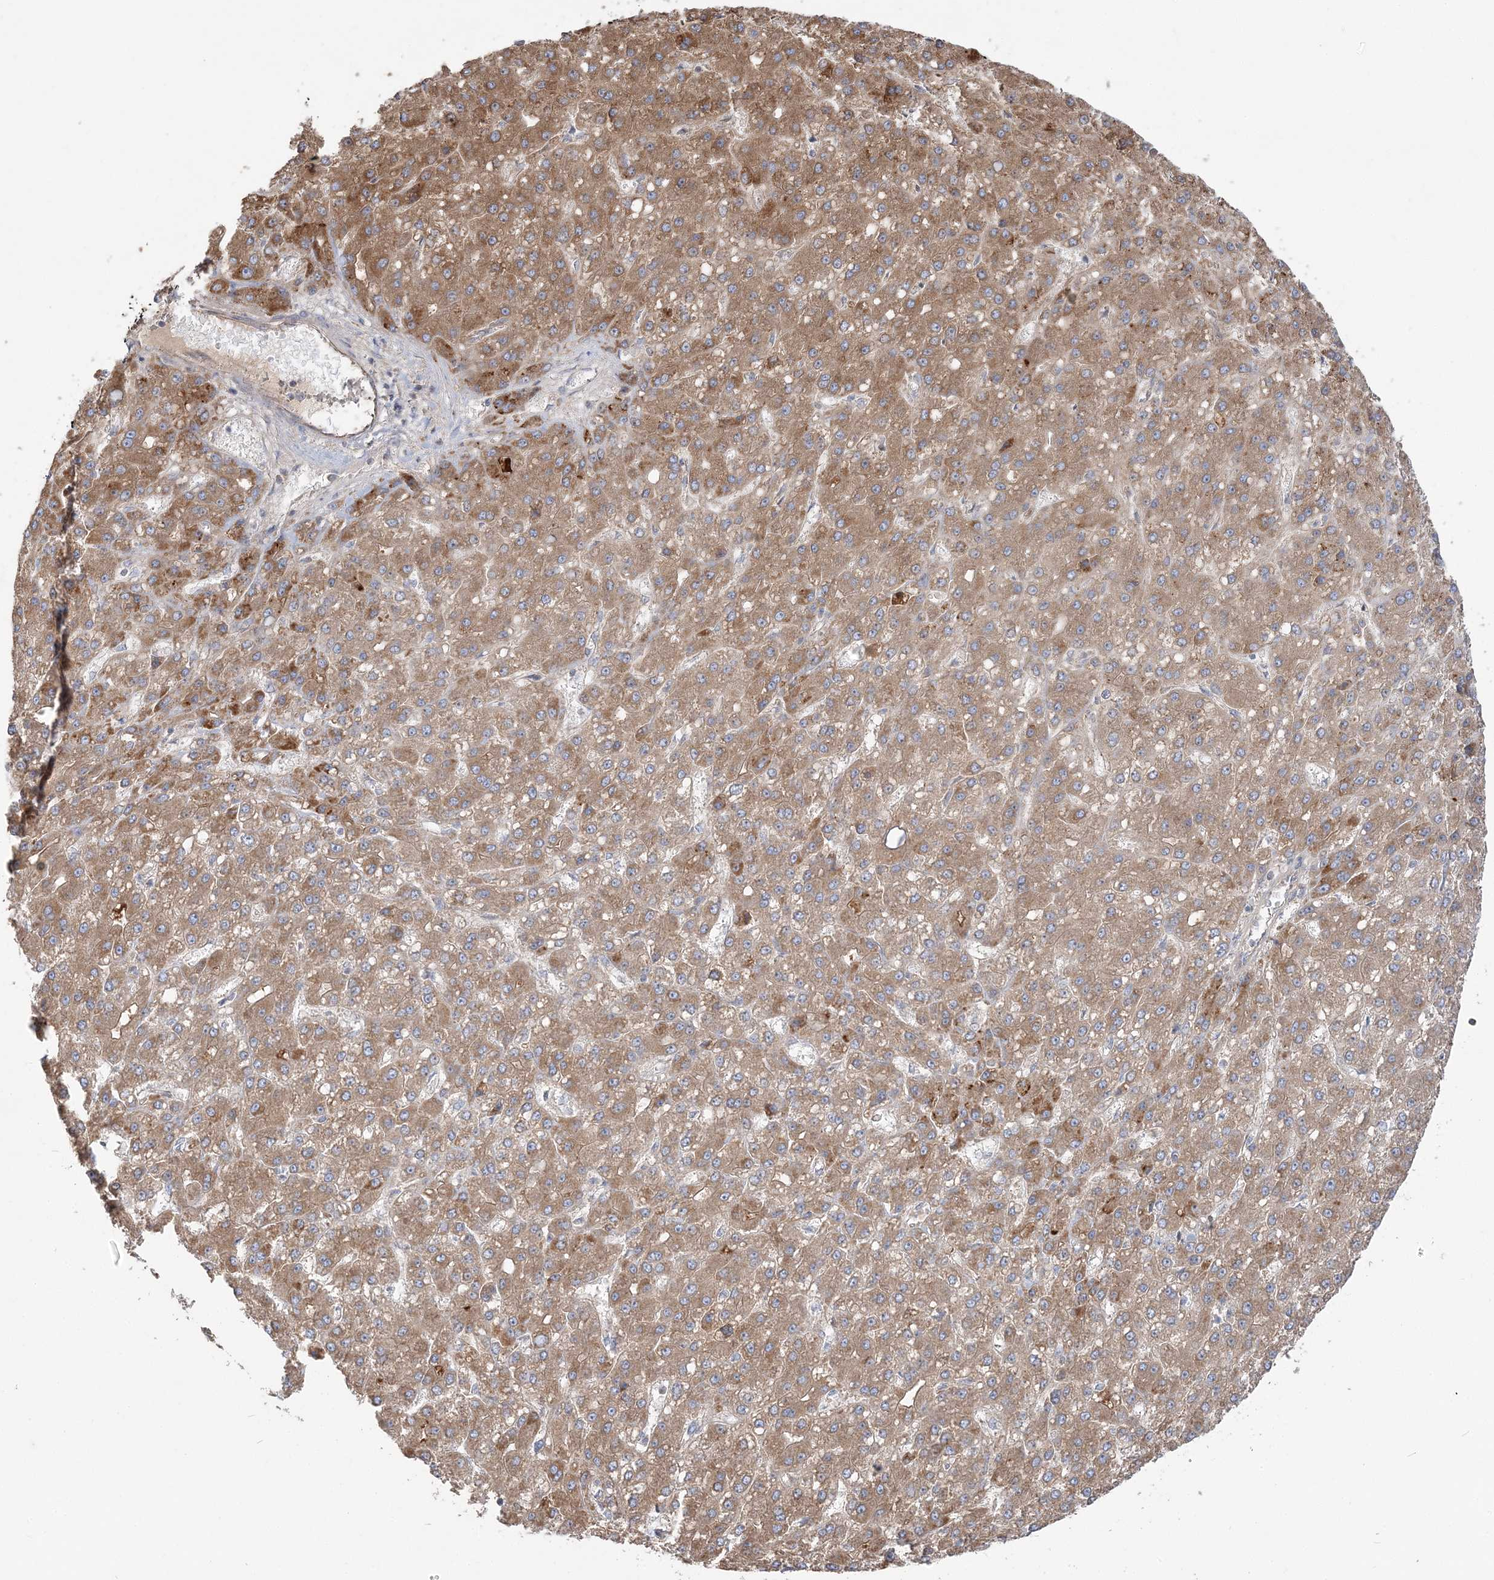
{"staining": {"intensity": "moderate", "quantity": ">75%", "location": "cytoplasmic/membranous"}, "tissue": "liver cancer", "cell_type": "Tumor cells", "image_type": "cancer", "snomed": [{"axis": "morphology", "description": "Carcinoma, Hepatocellular, NOS"}, {"axis": "topography", "description": "Liver"}], "caption": "Immunohistochemistry (IHC) staining of liver hepatocellular carcinoma, which shows medium levels of moderate cytoplasmic/membranous positivity in about >75% of tumor cells indicating moderate cytoplasmic/membranous protein staining. The staining was performed using DAB (3,3'-diaminobenzidine) (brown) for protein detection and nuclei were counterstained in hematoxylin (blue).", "gene": "SCLT1", "patient": {"sex": "male", "age": 67}}